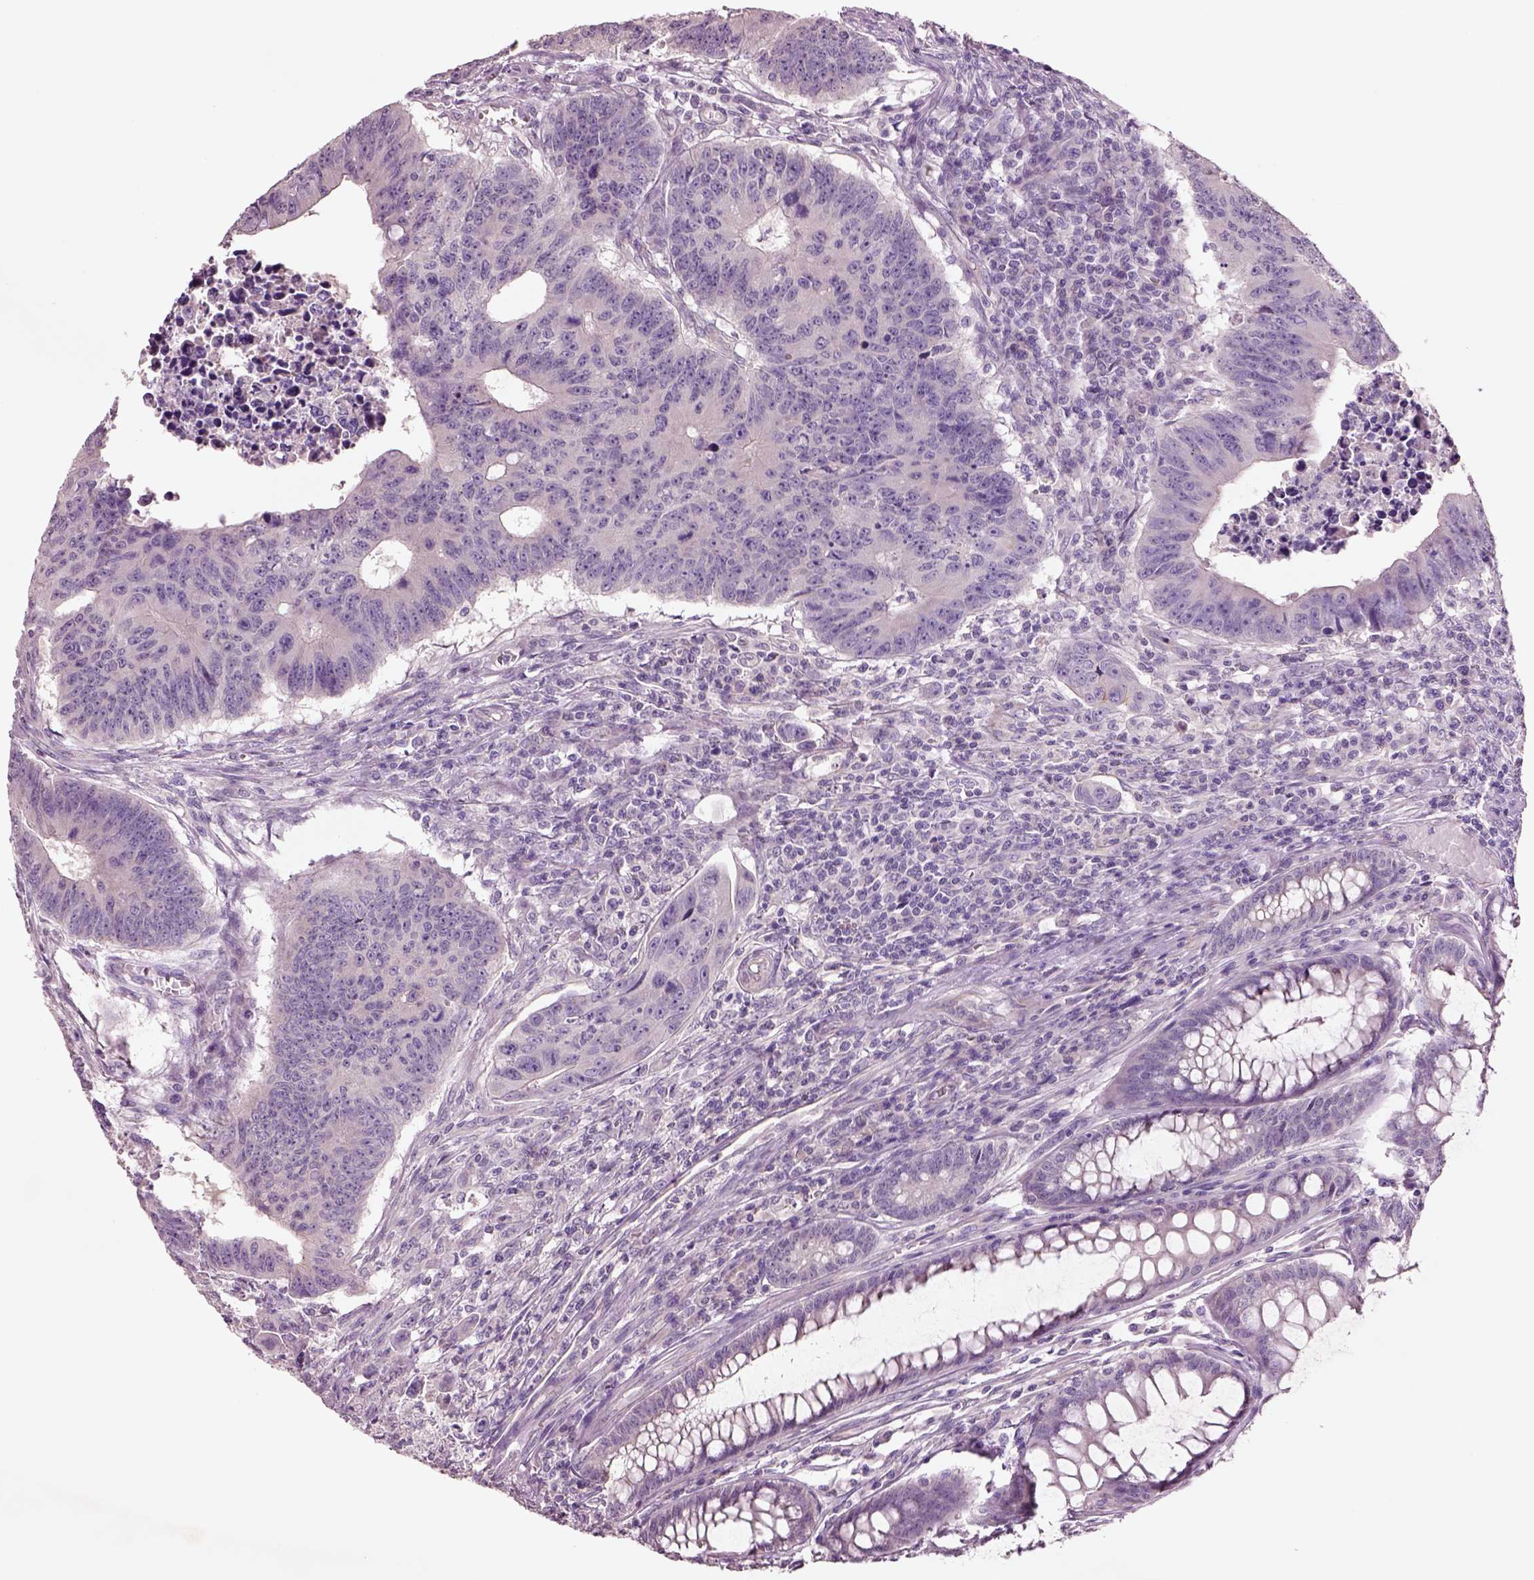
{"staining": {"intensity": "negative", "quantity": "none", "location": "none"}, "tissue": "colorectal cancer", "cell_type": "Tumor cells", "image_type": "cancer", "snomed": [{"axis": "morphology", "description": "Adenocarcinoma, NOS"}, {"axis": "topography", "description": "Rectum"}], "caption": "Immunohistochemistry (IHC) of human colorectal adenocarcinoma exhibits no expression in tumor cells. The staining is performed using DAB brown chromogen with nuclei counter-stained in using hematoxylin.", "gene": "DUOXA2", "patient": {"sex": "female", "age": 85}}